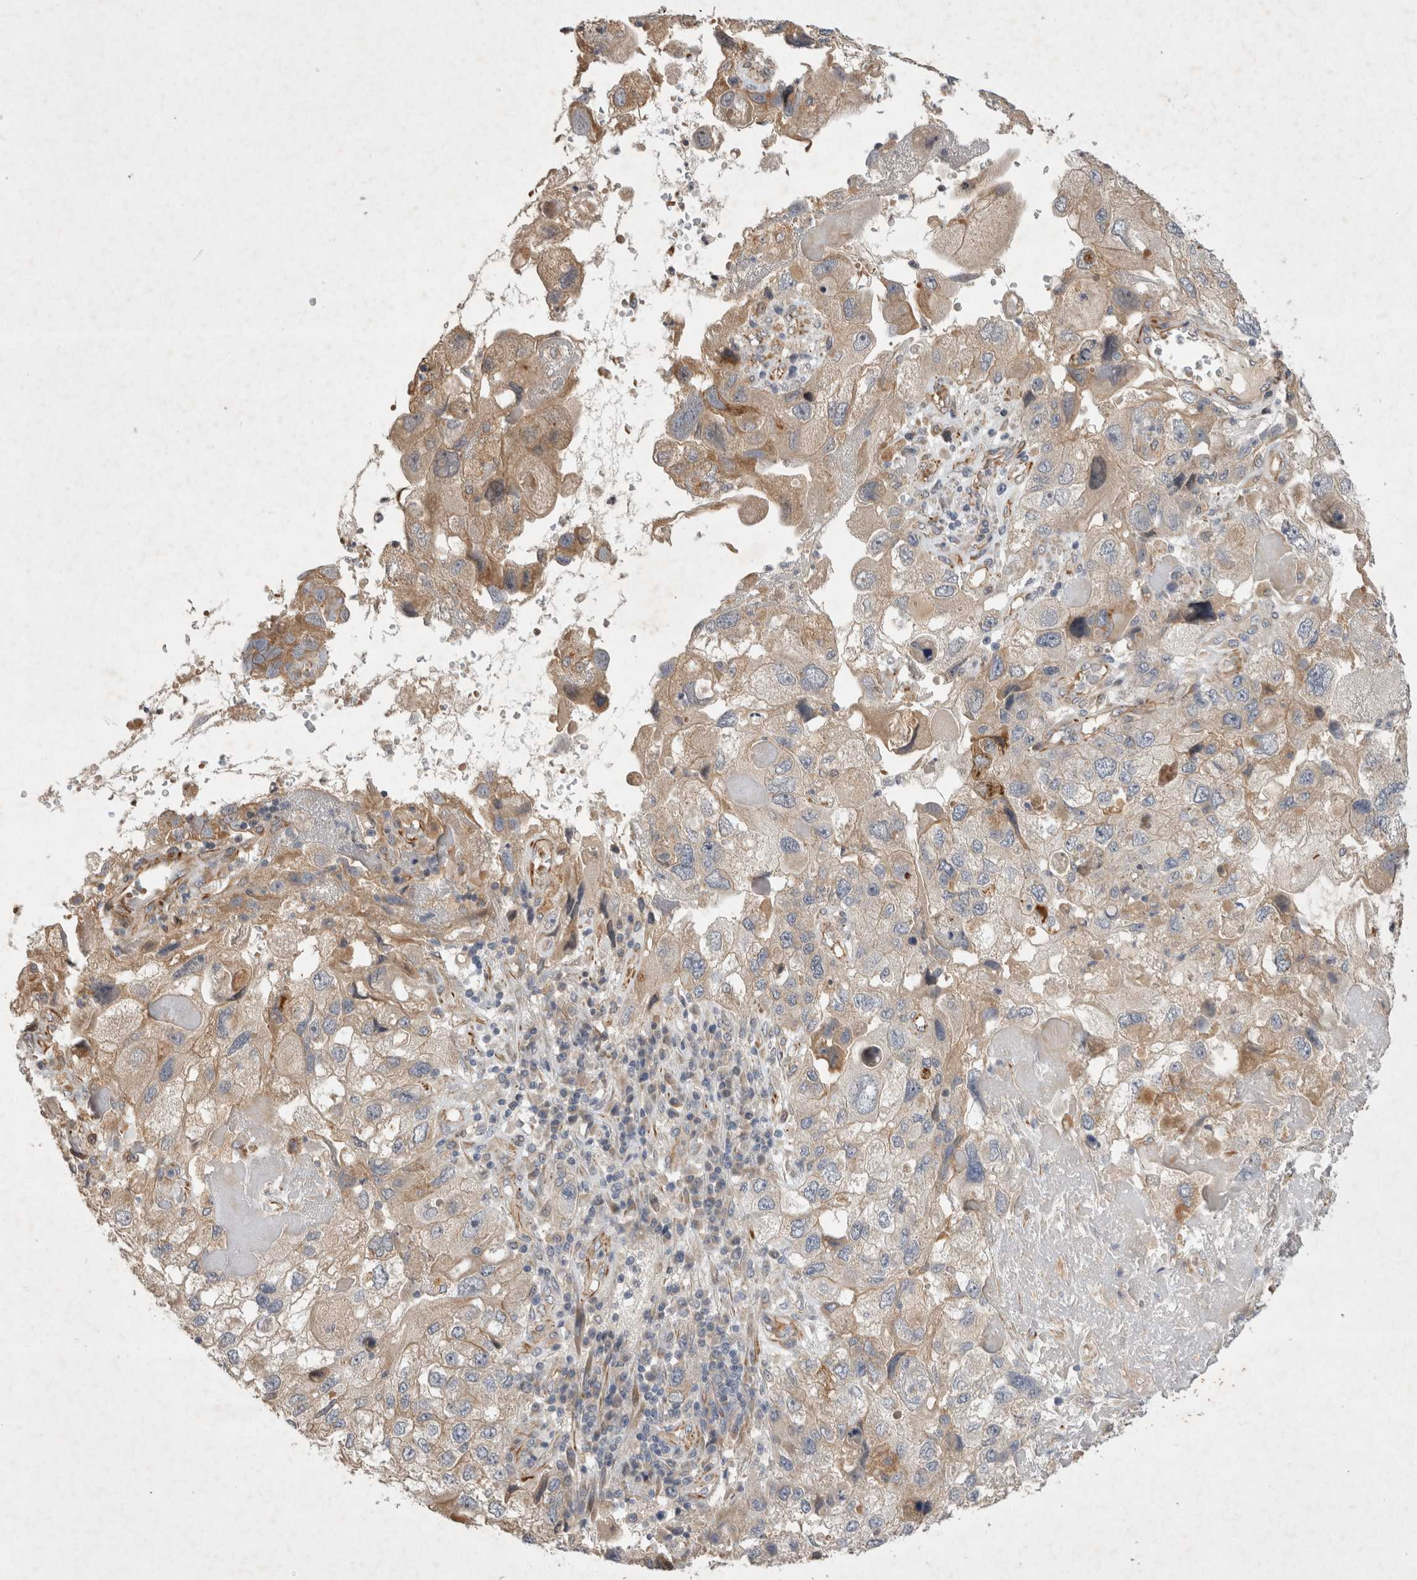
{"staining": {"intensity": "weak", "quantity": "25%-75%", "location": "cytoplasmic/membranous"}, "tissue": "endometrial cancer", "cell_type": "Tumor cells", "image_type": "cancer", "snomed": [{"axis": "morphology", "description": "Adenocarcinoma, NOS"}, {"axis": "topography", "description": "Endometrium"}], "caption": "Immunohistochemistry (DAB) staining of human endometrial adenocarcinoma demonstrates weak cytoplasmic/membranous protein staining in approximately 25%-75% of tumor cells.", "gene": "NMU", "patient": {"sex": "female", "age": 49}}